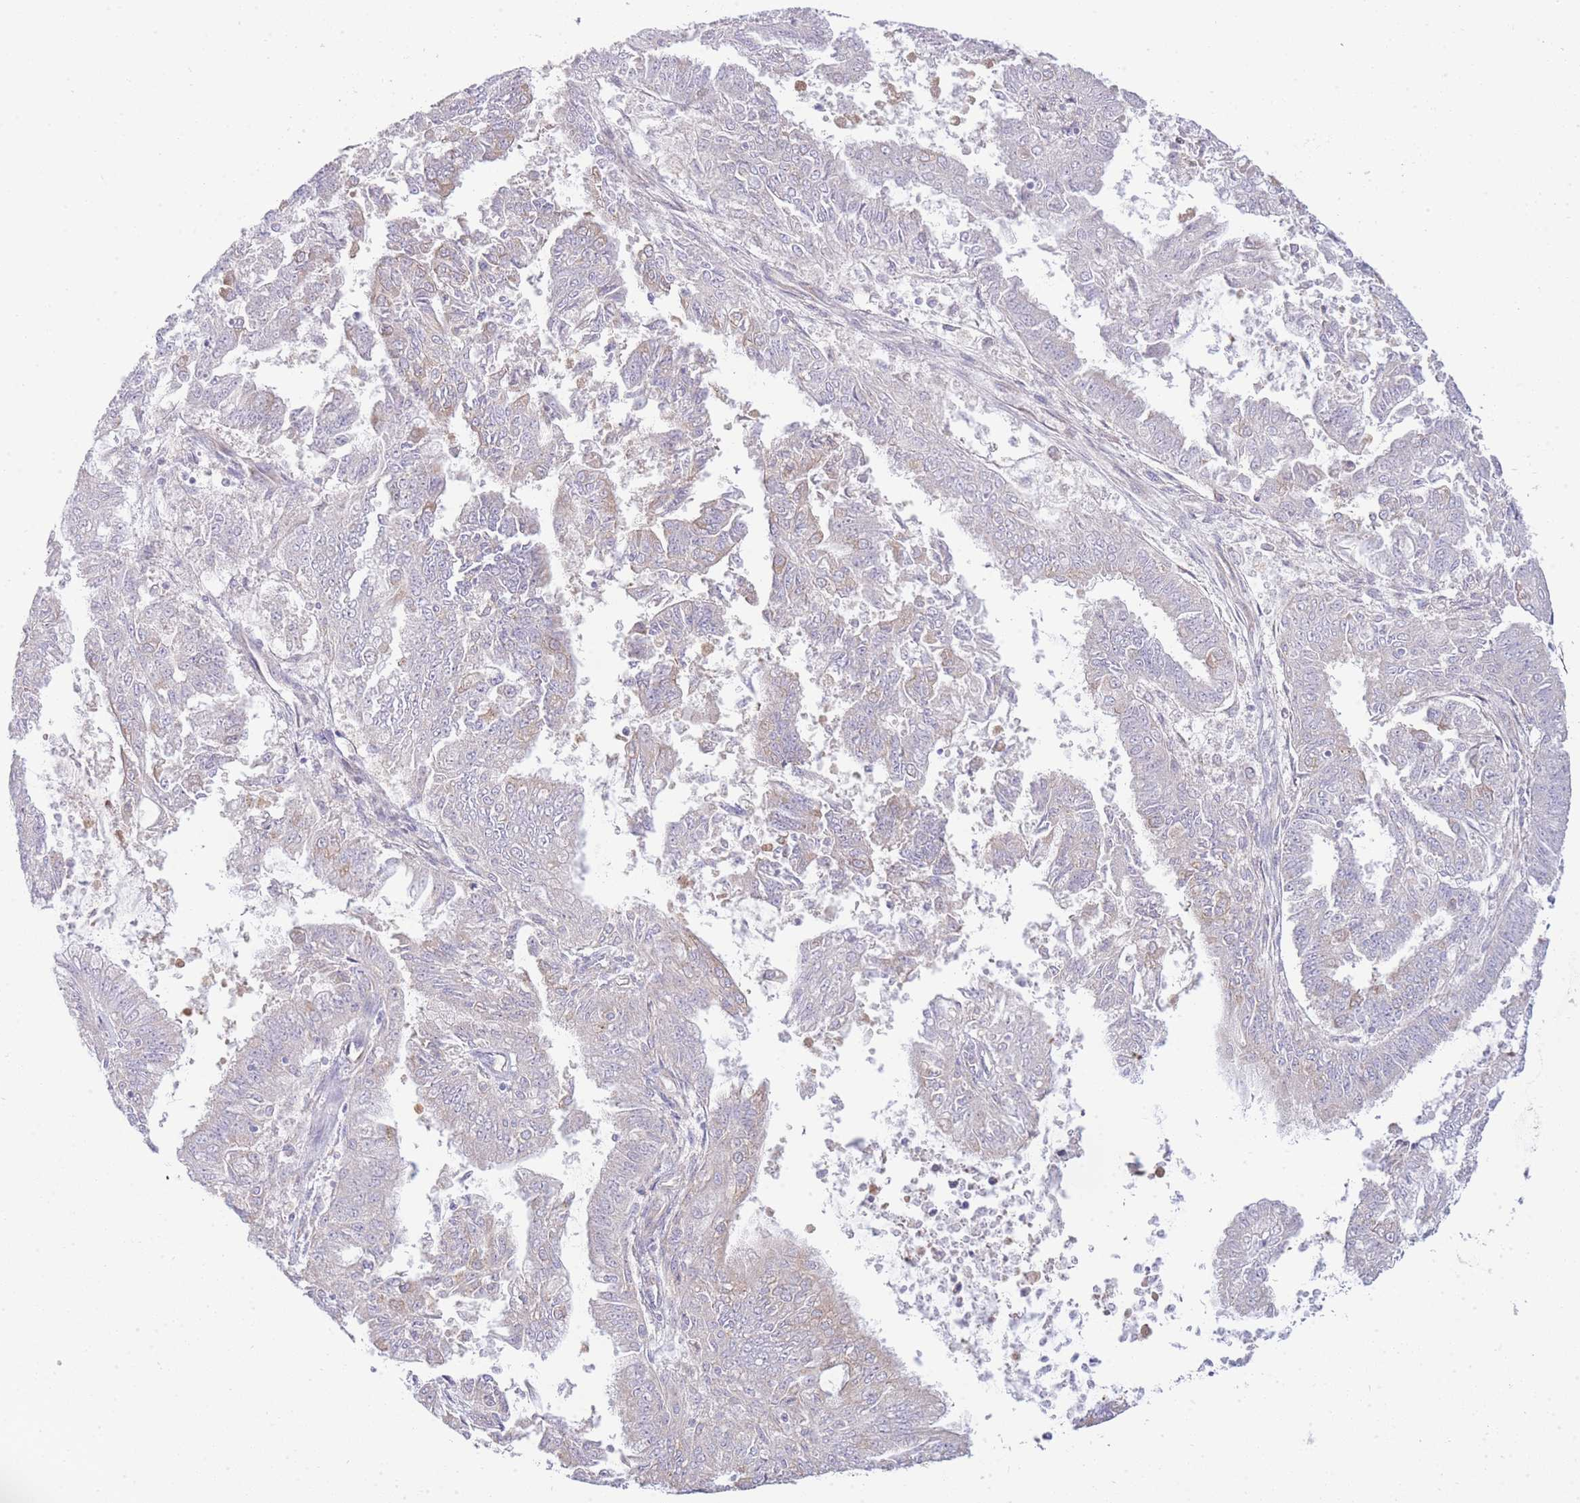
{"staining": {"intensity": "negative", "quantity": "none", "location": "none"}, "tissue": "endometrial cancer", "cell_type": "Tumor cells", "image_type": "cancer", "snomed": [{"axis": "morphology", "description": "Adenocarcinoma, NOS"}, {"axis": "topography", "description": "Endometrium"}], "caption": "Adenocarcinoma (endometrial) stained for a protein using immunohistochemistry (IHC) shows no positivity tumor cells.", "gene": "BEX1", "patient": {"sex": "female", "age": 73}}